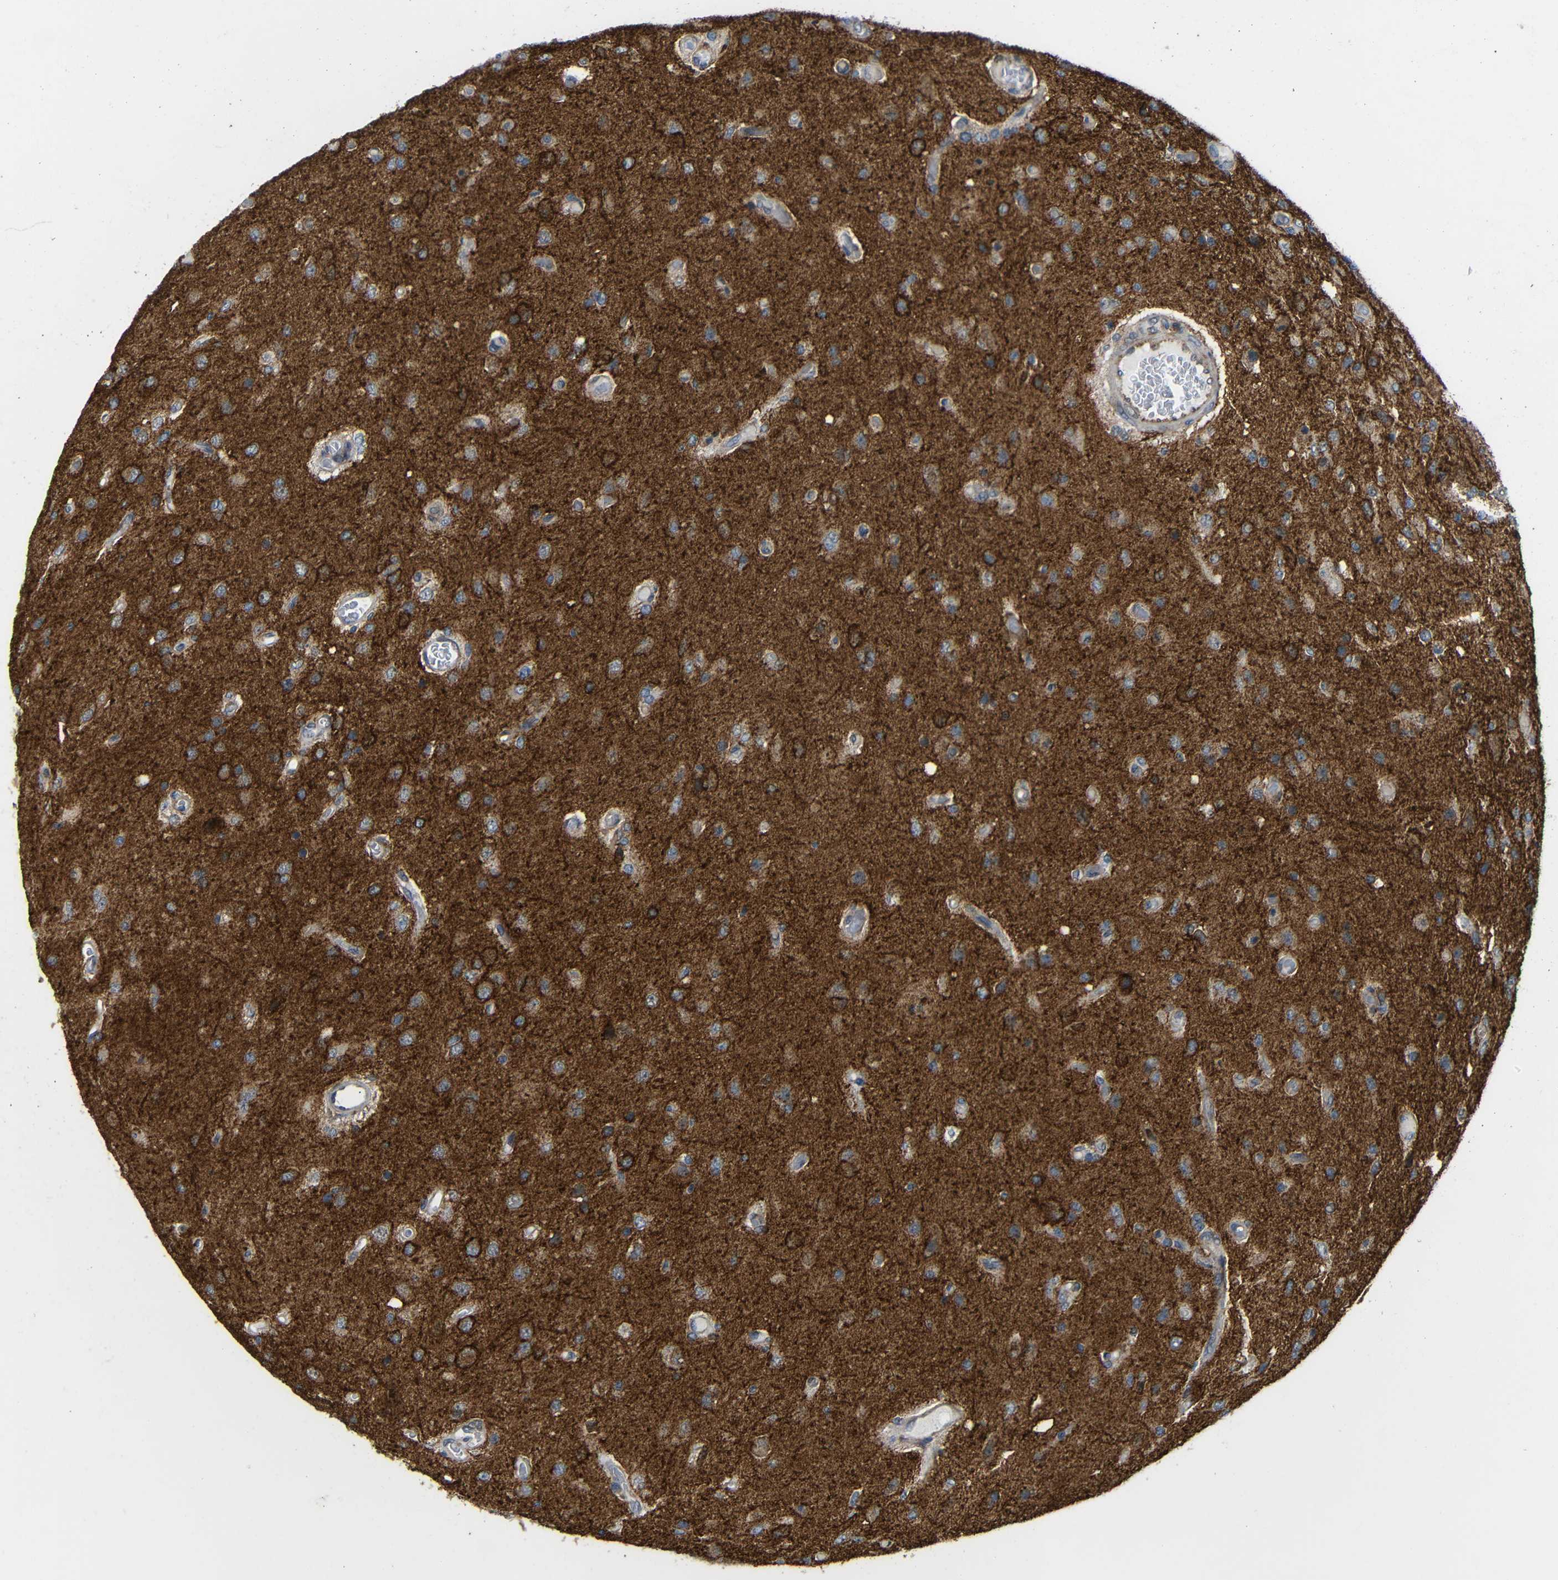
{"staining": {"intensity": "moderate", "quantity": ">75%", "location": "cytoplasmic/membranous"}, "tissue": "glioma", "cell_type": "Tumor cells", "image_type": "cancer", "snomed": [{"axis": "morphology", "description": "Normal tissue, NOS"}, {"axis": "morphology", "description": "Glioma, malignant, High grade"}, {"axis": "topography", "description": "Cerebral cortex"}], "caption": "High-magnification brightfield microscopy of high-grade glioma (malignant) stained with DAB (3,3'-diaminobenzidine) (brown) and counterstained with hematoxylin (blue). tumor cells exhibit moderate cytoplasmic/membranous staining is appreciated in about>75% of cells. The staining was performed using DAB (3,3'-diaminobenzidine) to visualize the protein expression in brown, while the nuclei were stained in blue with hematoxylin (Magnification: 20x).", "gene": "C1GALT1", "patient": {"sex": "male", "age": 77}}